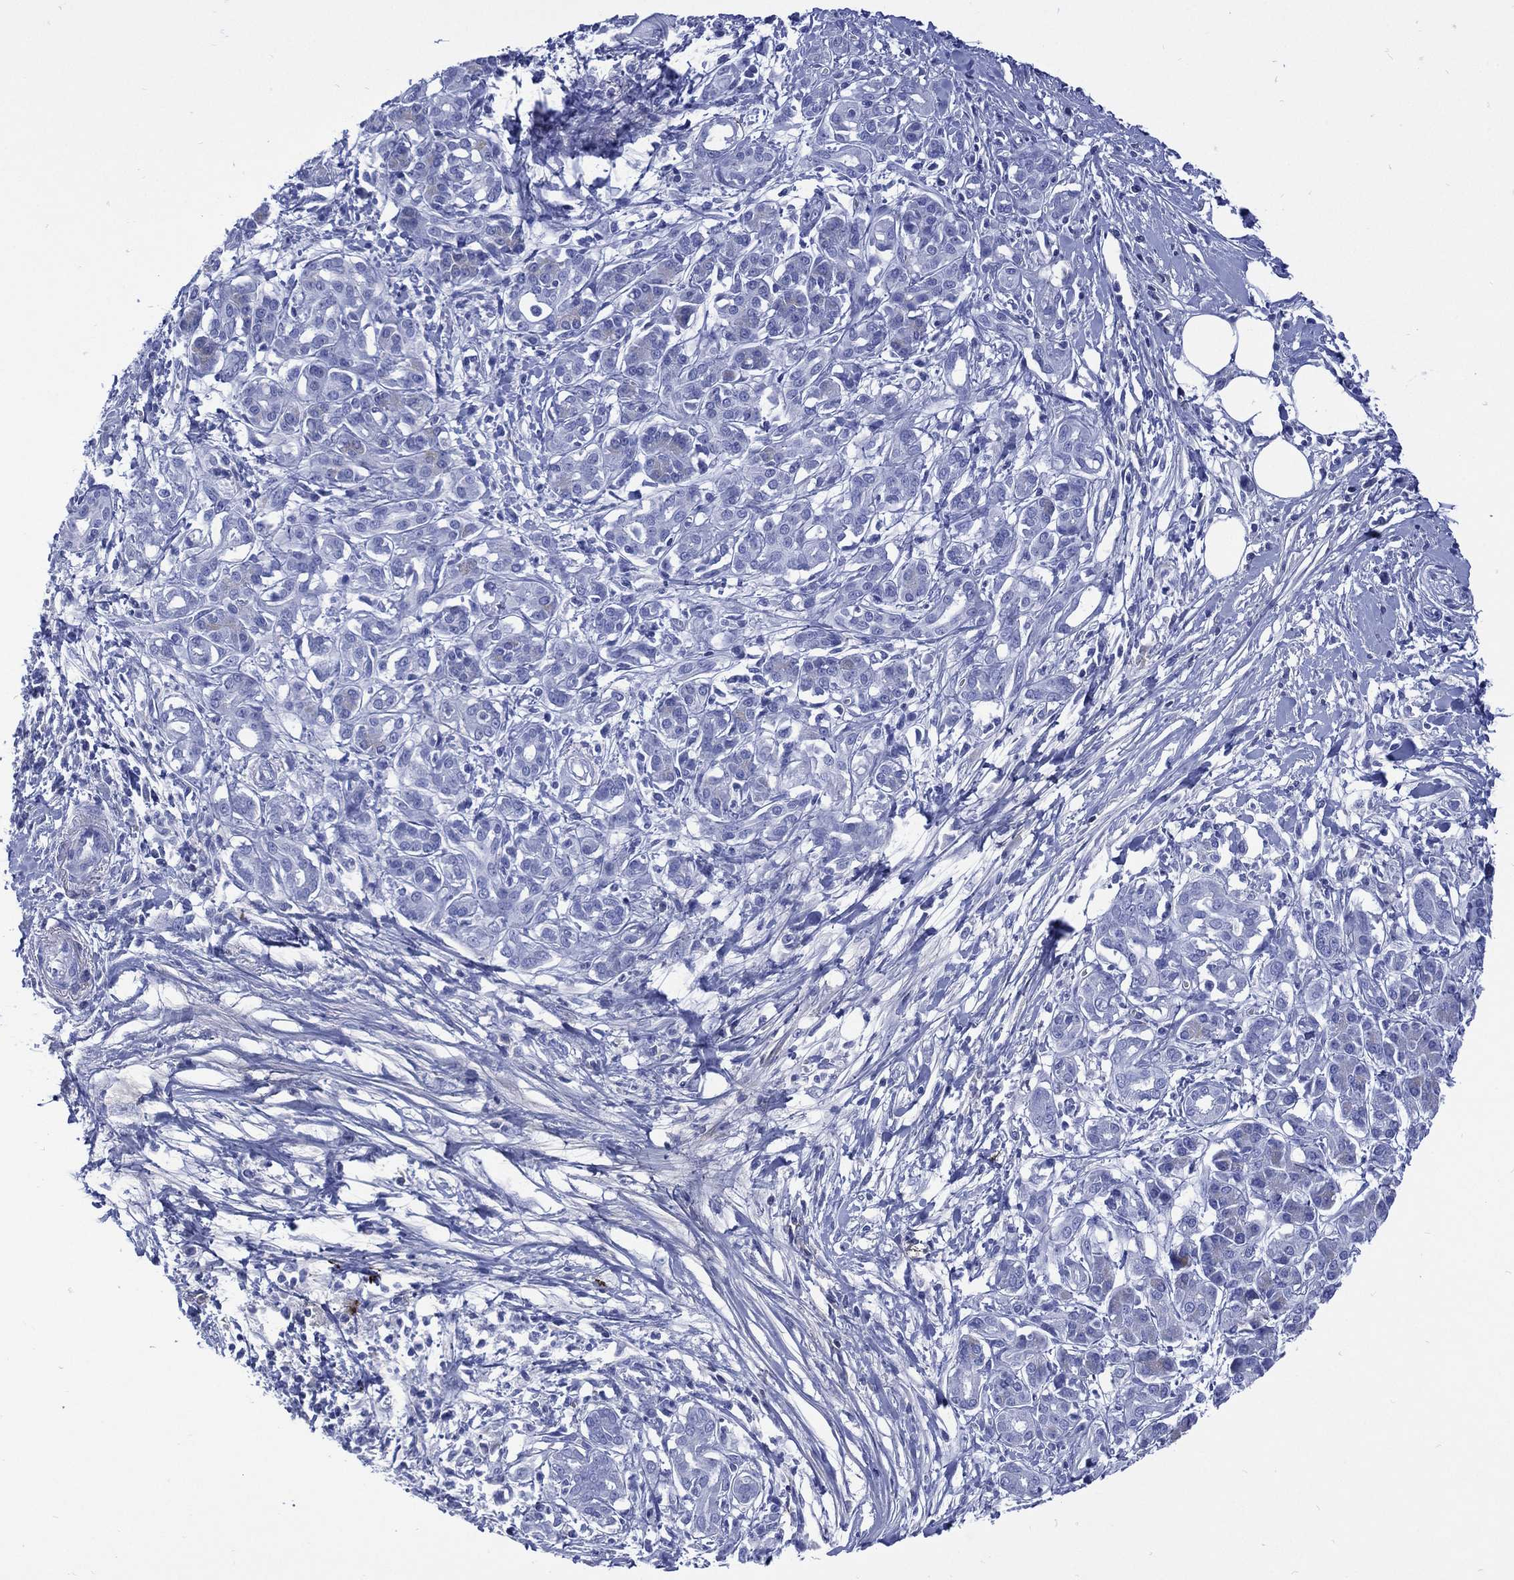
{"staining": {"intensity": "negative", "quantity": "none", "location": "none"}, "tissue": "pancreatic cancer", "cell_type": "Tumor cells", "image_type": "cancer", "snomed": [{"axis": "morphology", "description": "Adenocarcinoma, NOS"}, {"axis": "topography", "description": "Pancreas"}], "caption": "There is no significant positivity in tumor cells of pancreatic cancer.", "gene": "SHCBP1L", "patient": {"sex": "male", "age": 72}}